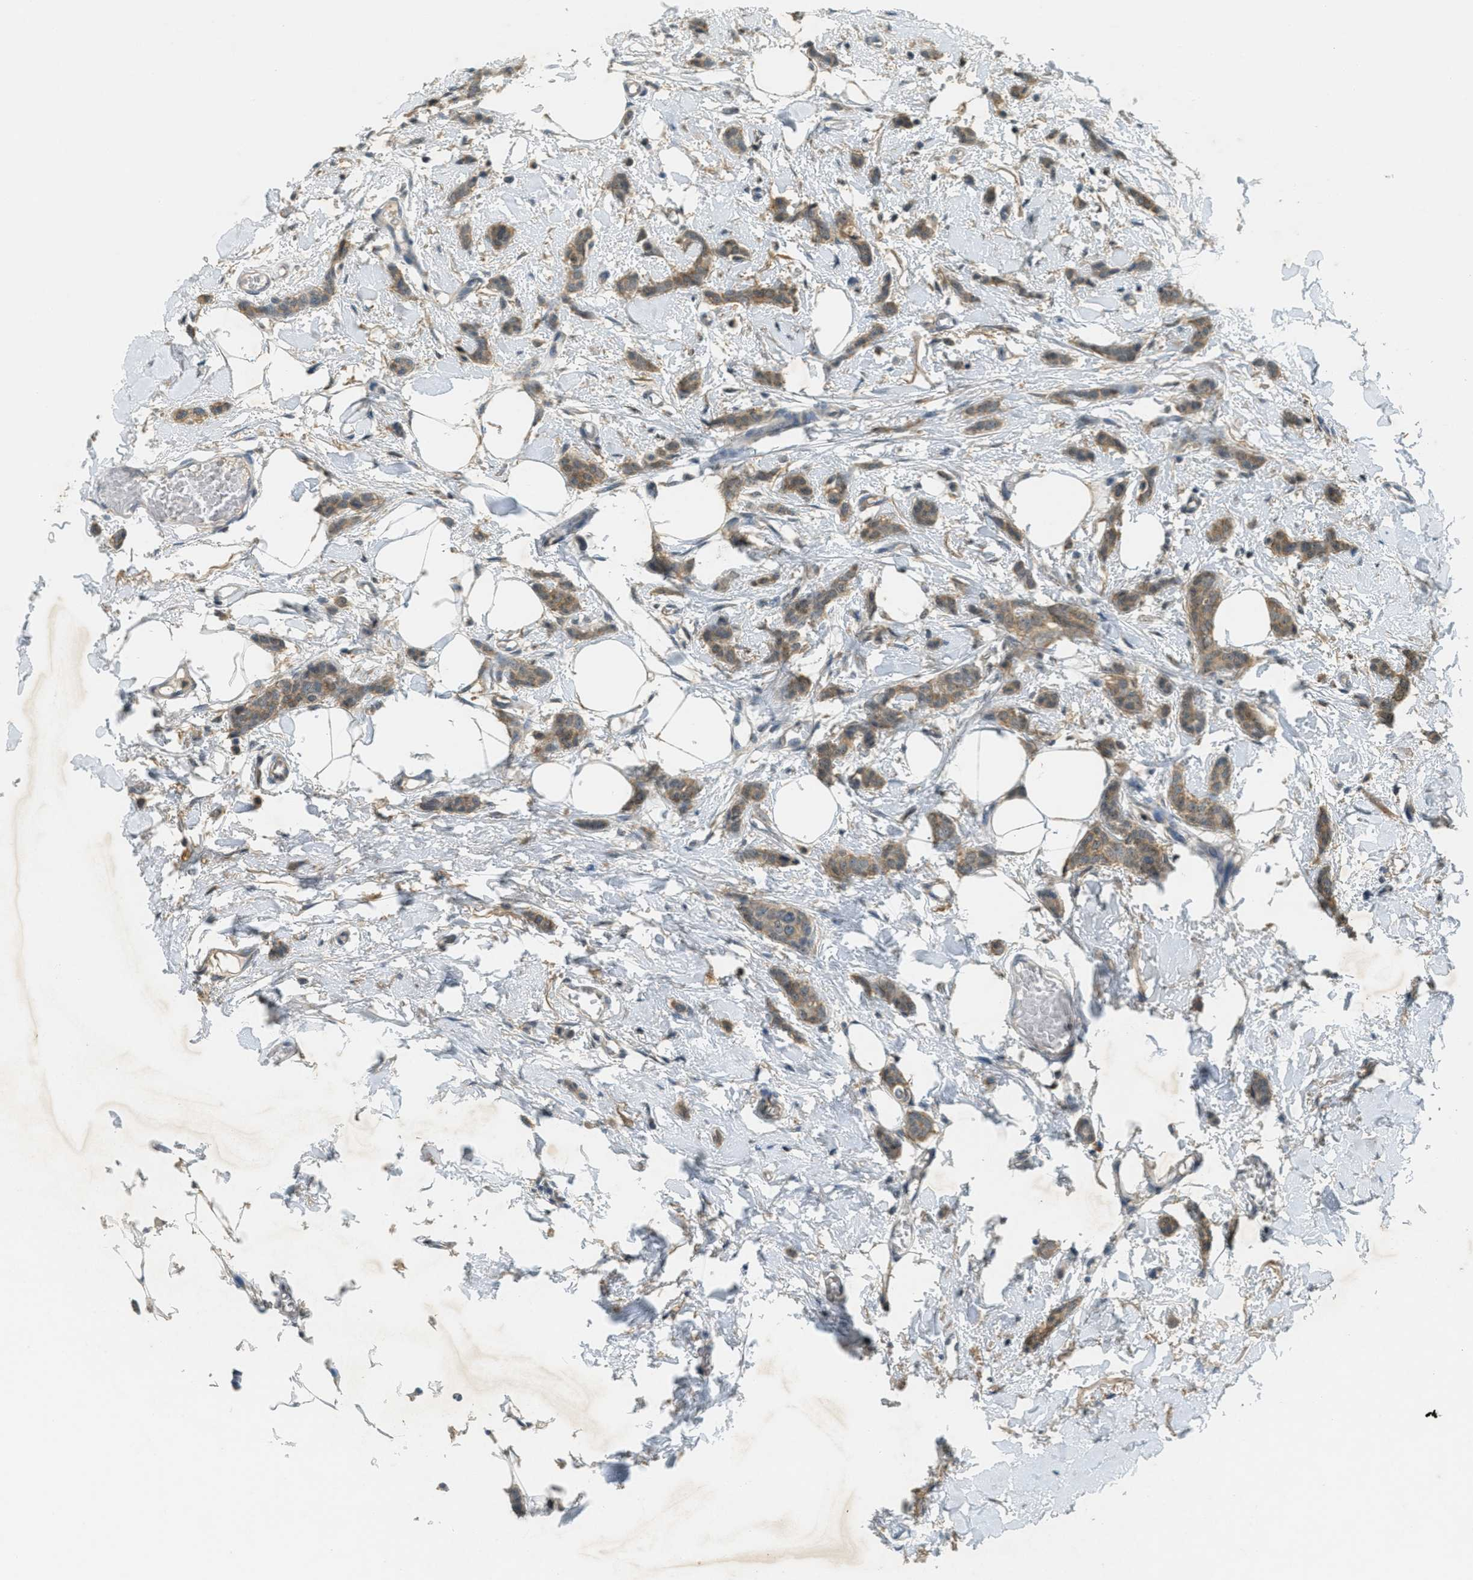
{"staining": {"intensity": "weak", "quantity": ">75%", "location": "cytoplasmic/membranous"}, "tissue": "breast cancer", "cell_type": "Tumor cells", "image_type": "cancer", "snomed": [{"axis": "morphology", "description": "Lobular carcinoma"}, {"axis": "topography", "description": "Skin"}, {"axis": "topography", "description": "Breast"}], "caption": "A low amount of weak cytoplasmic/membranous expression is appreciated in about >75% of tumor cells in breast lobular carcinoma tissue.", "gene": "TCF20", "patient": {"sex": "female", "age": 46}}